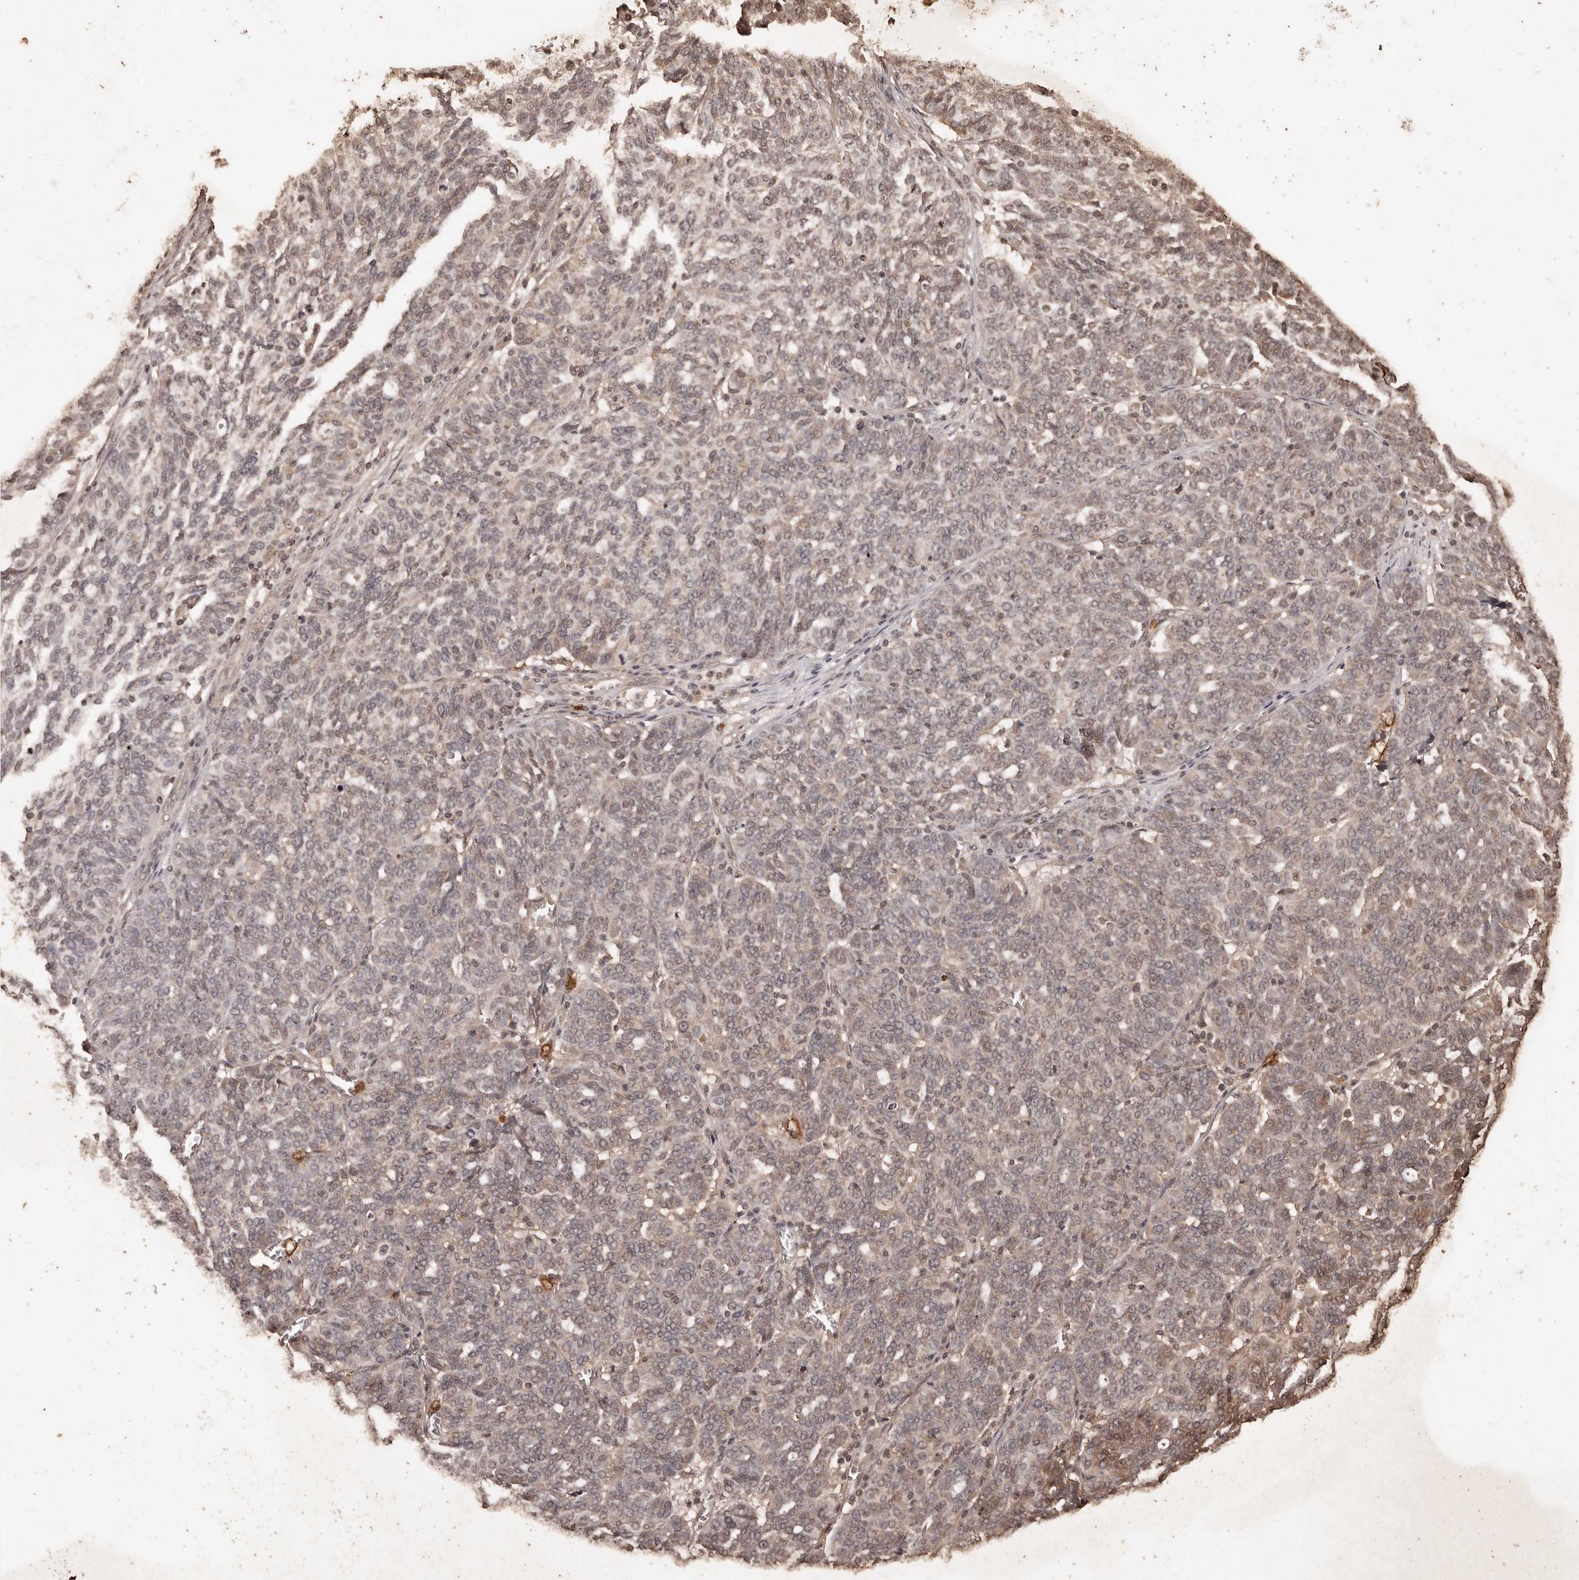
{"staining": {"intensity": "weak", "quantity": "25%-75%", "location": "cytoplasmic/membranous,nuclear"}, "tissue": "ovarian cancer", "cell_type": "Tumor cells", "image_type": "cancer", "snomed": [{"axis": "morphology", "description": "Cystadenocarcinoma, serous, NOS"}, {"axis": "topography", "description": "Ovary"}], "caption": "Immunohistochemical staining of human serous cystadenocarcinoma (ovarian) exhibits low levels of weak cytoplasmic/membranous and nuclear staining in approximately 25%-75% of tumor cells.", "gene": "PKDCC", "patient": {"sex": "female", "age": 59}}